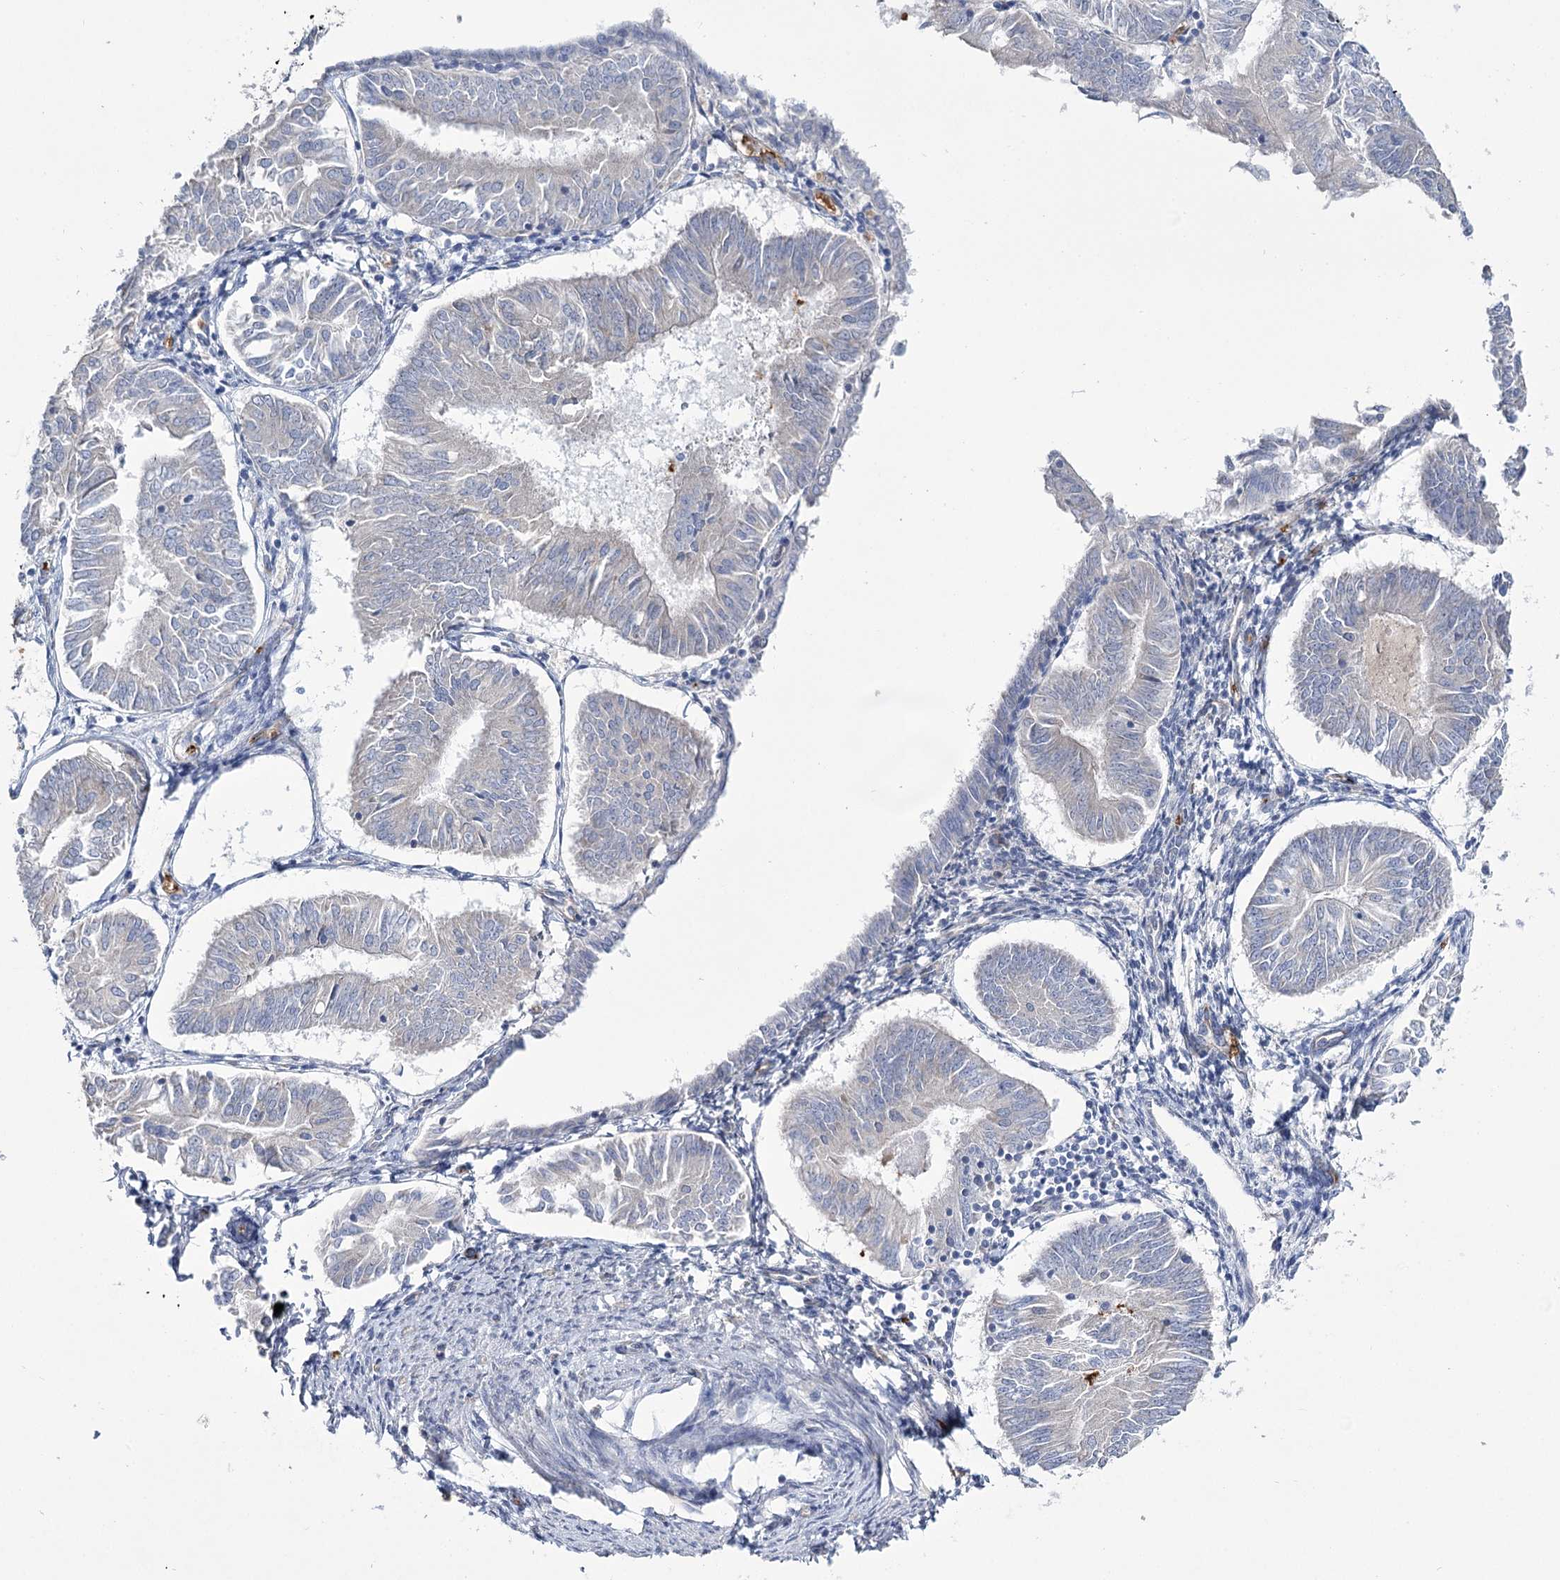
{"staining": {"intensity": "negative", "quantity": "none", "location": "none"}, "tissue": "endometrial cancer", "cell_type": "Tumor cells", "image_type": "cancer", "snomed": [{"axis": "morphology", "description": "Adenocarcinoma, NOS"}, {"axis": "topography", "description": "Endometrium"}], "caption": "Immunohistochemistry photomicrograph of neoplastic tissue: human endometrial cancer stained with DAB (3,3'-diaminobenzidine) exhibits no significant protein positivity in tumor cells. (Stains: DAB immunohistochemistry (IHC) with hematoxylin counter stain, Microscopy: brightfield microscopy at high magnification).", "gene": "GBF1", "patient": {"sex": "female", "age": 58}}